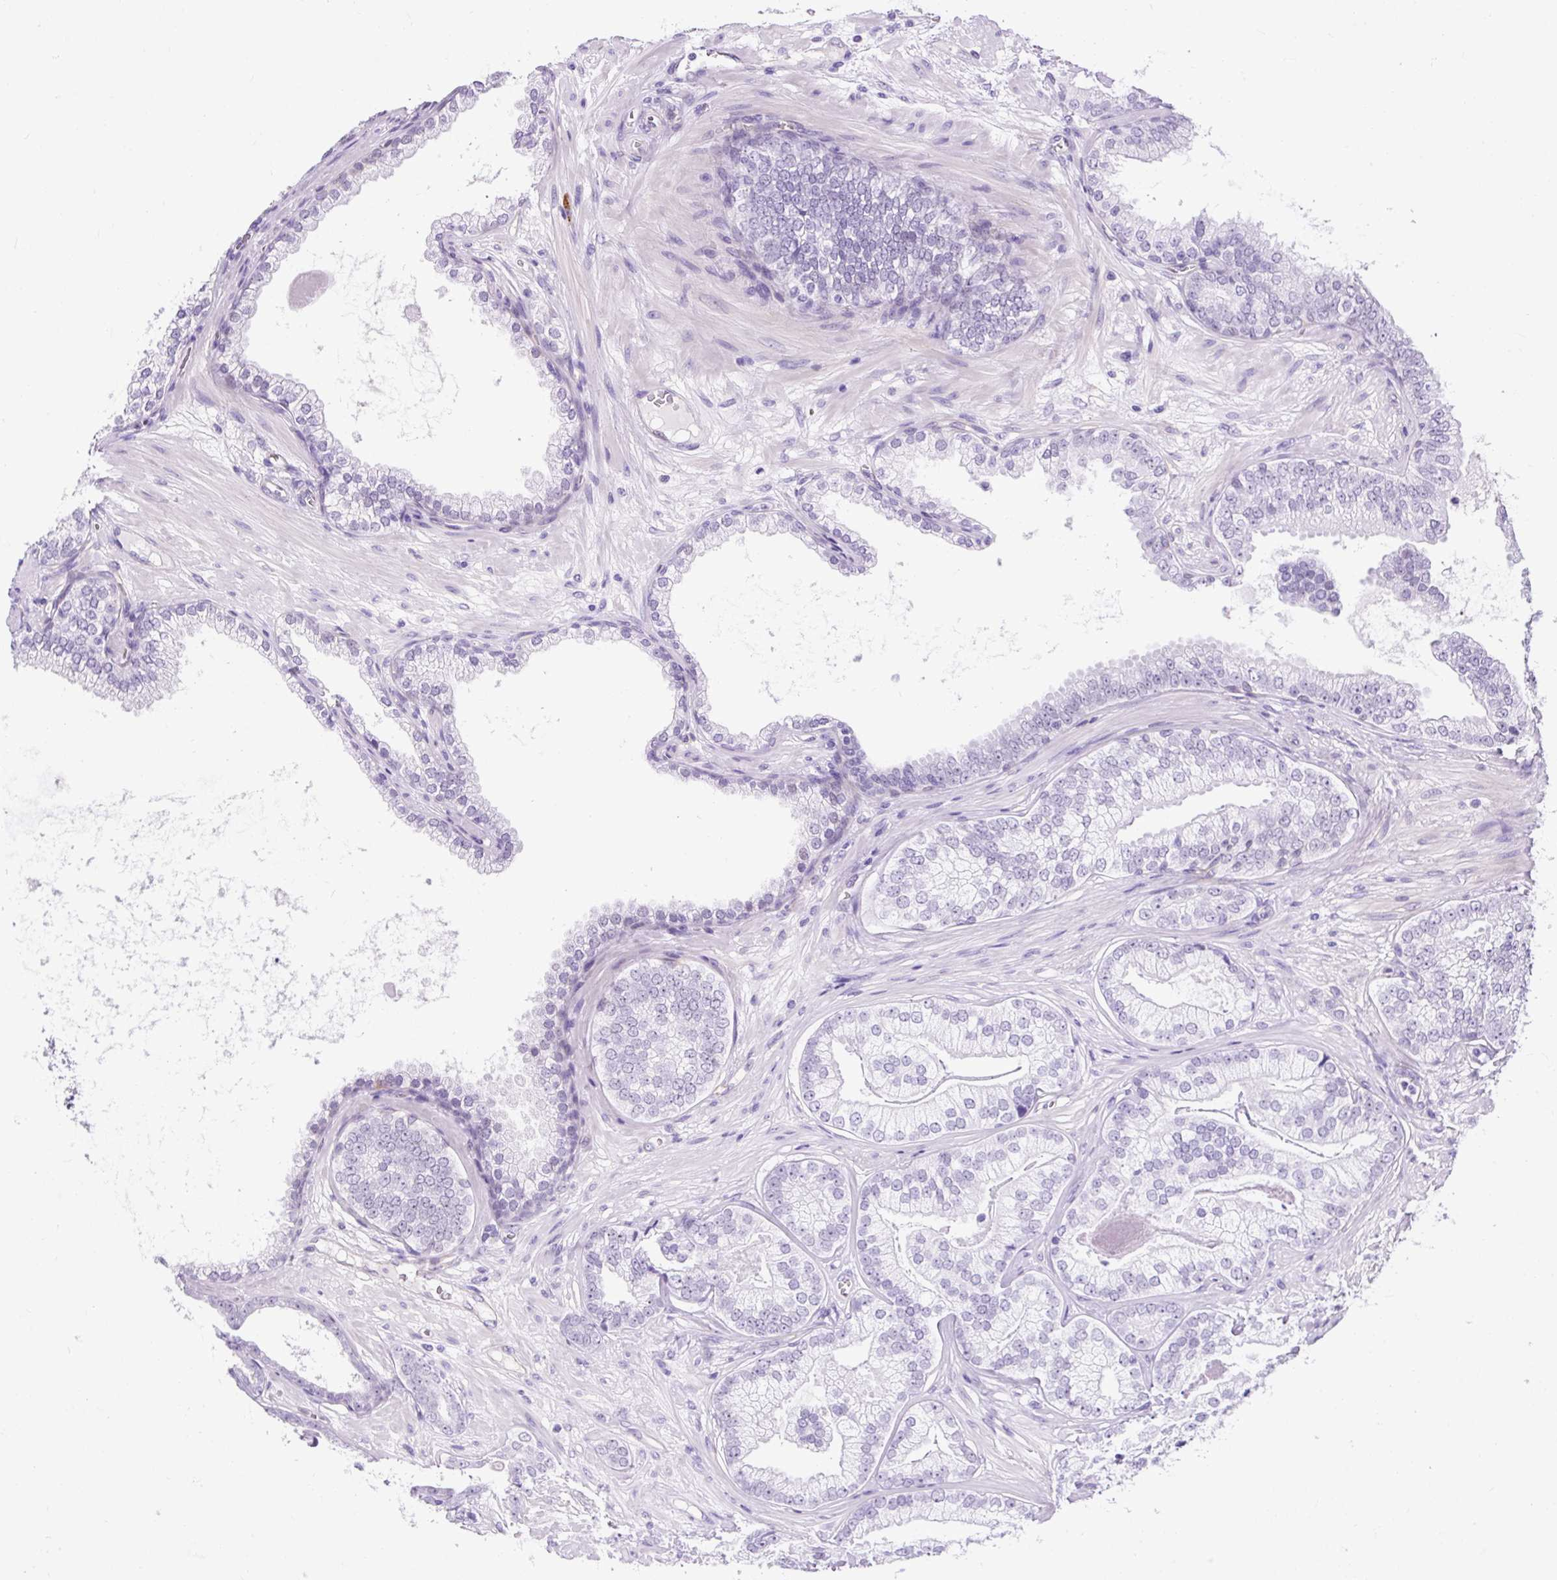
{"staining": {"intensity": "negative", "quantity": "none", "location": "none"}, "tissue": "prostate cancer", "cell_type": "Tumor cells", "image_type": "cancer", "snomed": [{"axis": "morphology", "description": "Adenocarcinoma, Low grade"}, {"axis": "topography", "description": "Prostate"}], "caption": "DAB immunohistochemical staining of human prostate adenocarcinoma (low-grade) shows no significant positivity in tumor cells. Nuclei are stained in blue.", "gene": "KRT12", "patient": {"sex": "male", "age": 61}}